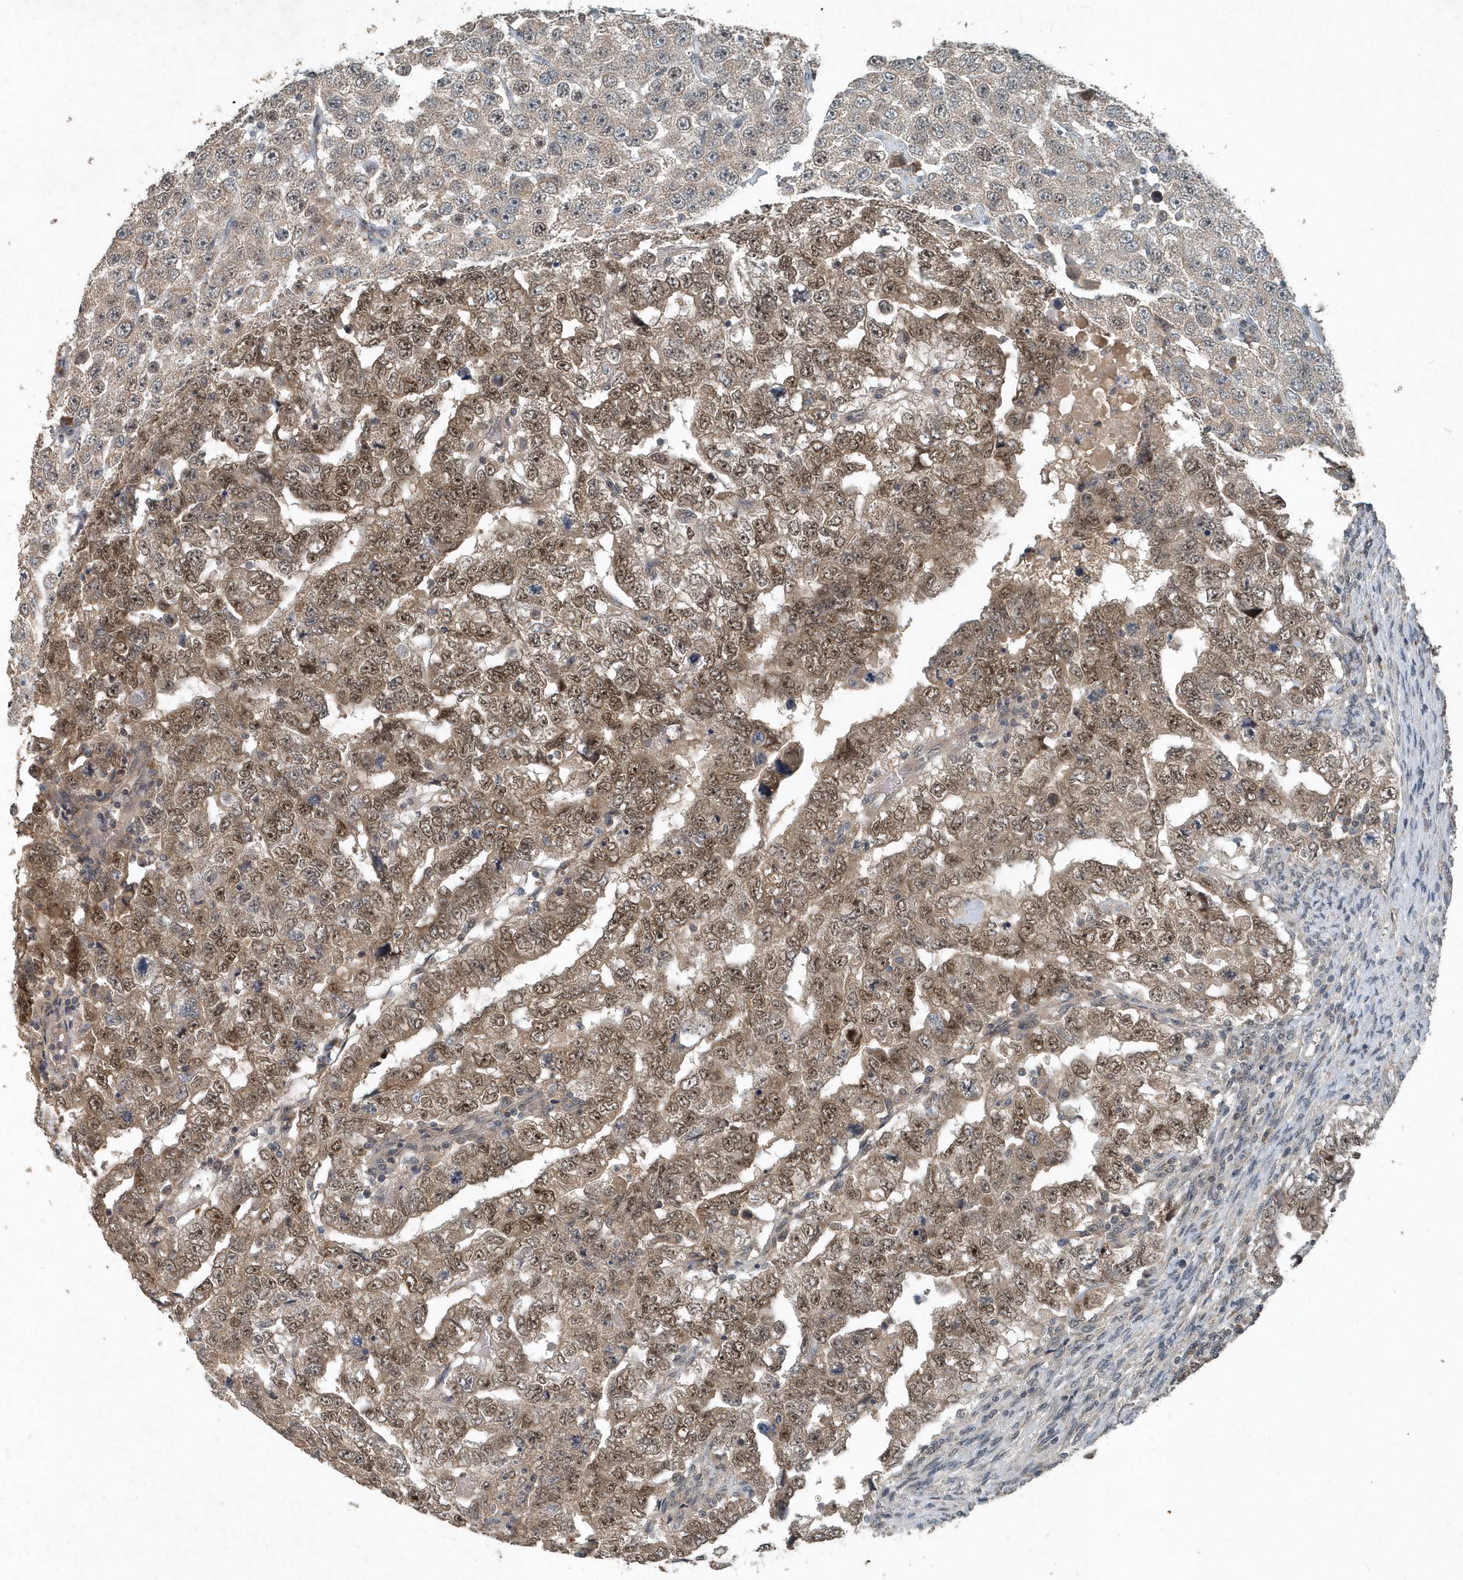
{"staining": {"intensity": "moderate", "quantity": ">75%", "location": "cytoplasmic/membranous,nuclear"}, "tissue": "testis cancer", "cell_type": "Tumor cells", "image_type": "cancer", "snomed": [{"axis": "morphology", "description": "Carcinoma, Embryonal, NOS"}, {"axis": "topography", "description": "Testis"}], "caption": "IHC histopathology image of testis cancer stained for a protein (brown), which exhibits medium levels of moderate cytoplasmic/membranous and nuclear expression in approximately >75% of tumor cells.", "gene": "SCFD2", "patient": {"sex": "male", "age": 45}}